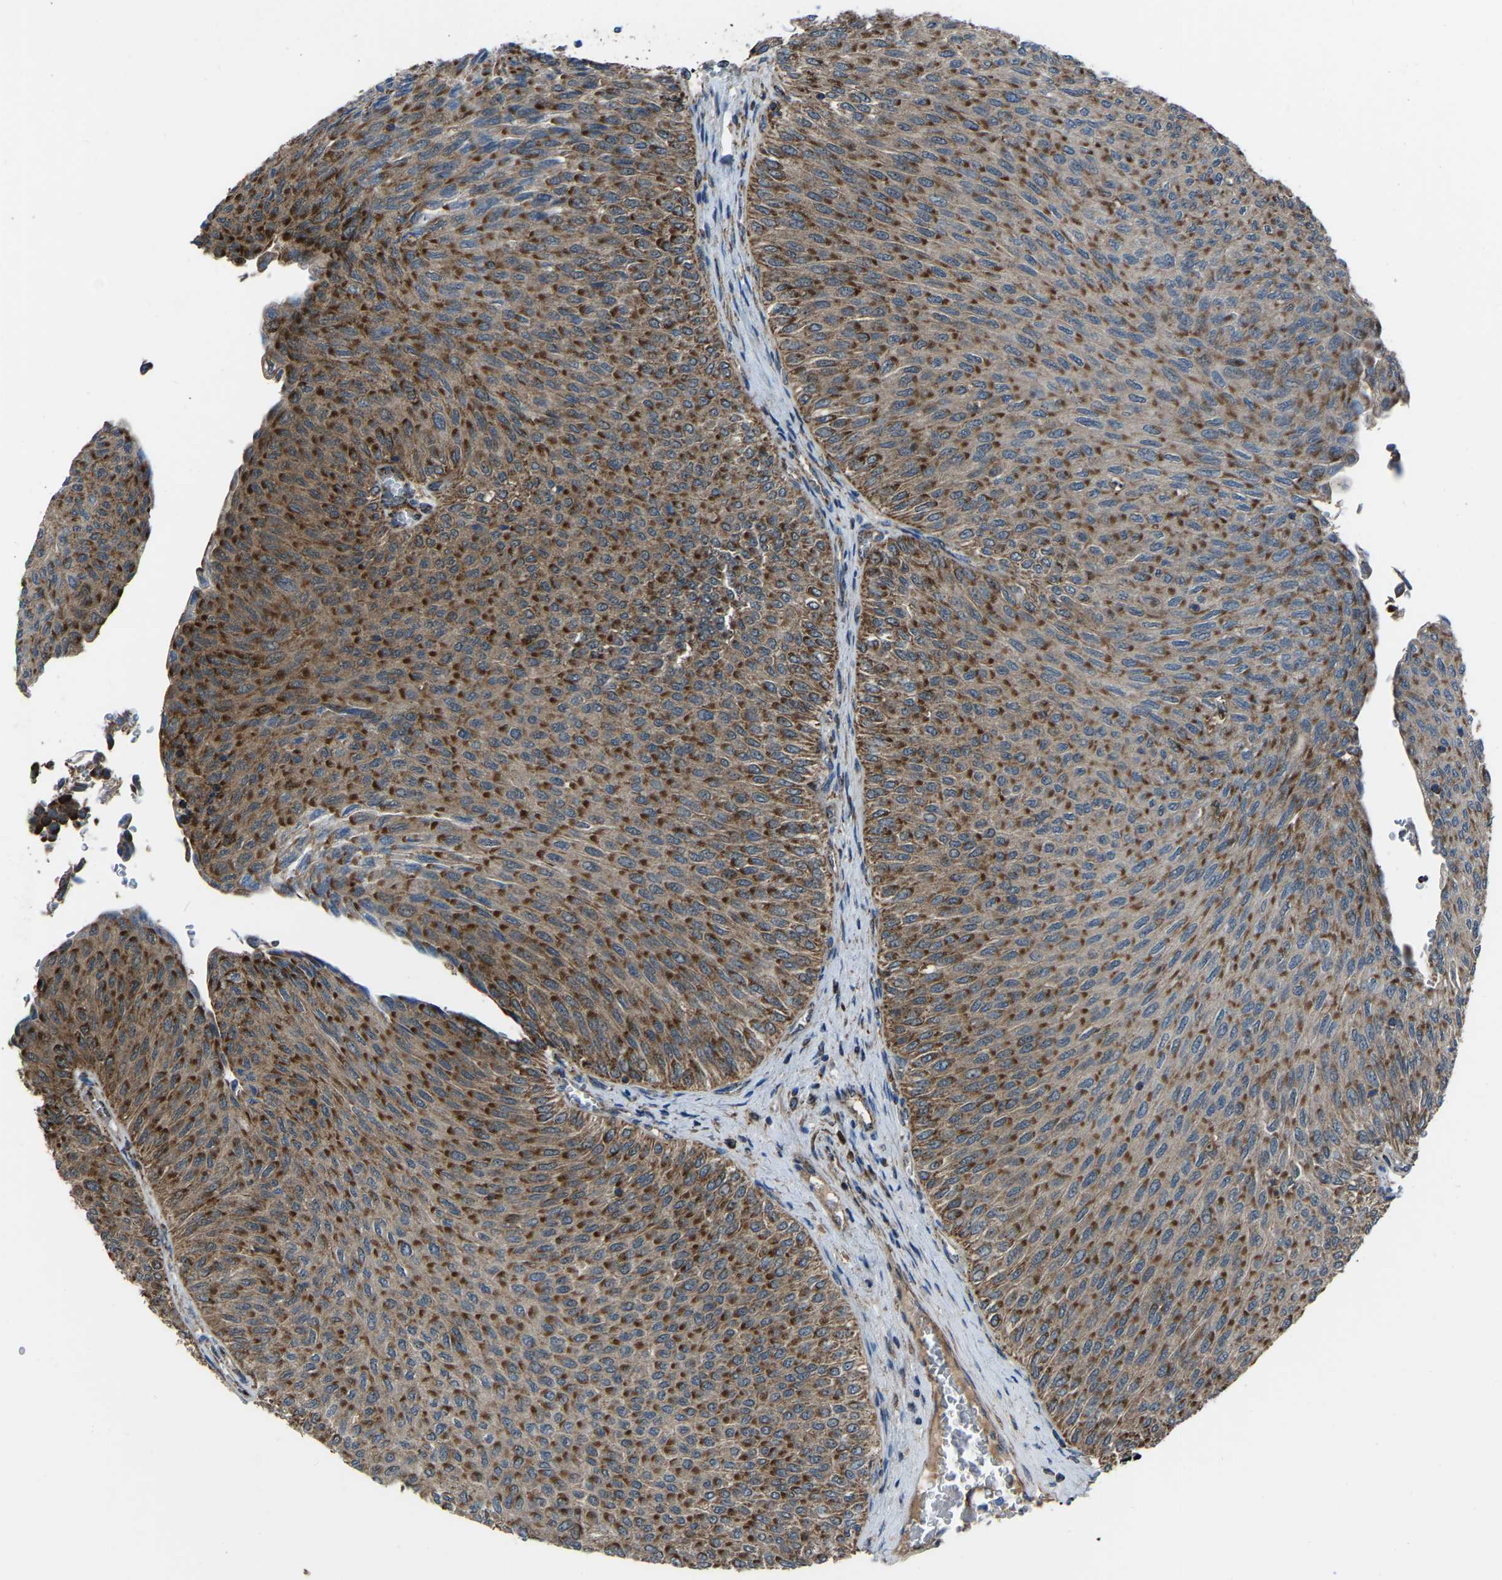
{"staining": {"intensity": "moderate", "quantity": ">75%", "location": "cytoplasmic/membranous"}, "tissue": "urothelial cancer", "cell_type": "Tumor cells", "image_type": "cancer", "snomed": [{"axis": "morphology", "description": "Urothelial carcinoma, Low grade"}, {"axis": "topography", "description": "Urinary bladder"}], "caption": "This is an image of immunohistochemistry staining of urothelial cancer, which shows moderate expression in the cytoplasmic/membranous of tumor cells.", "gene": "AKR1A1", "patient": {"sex": "male", "age": 78}}